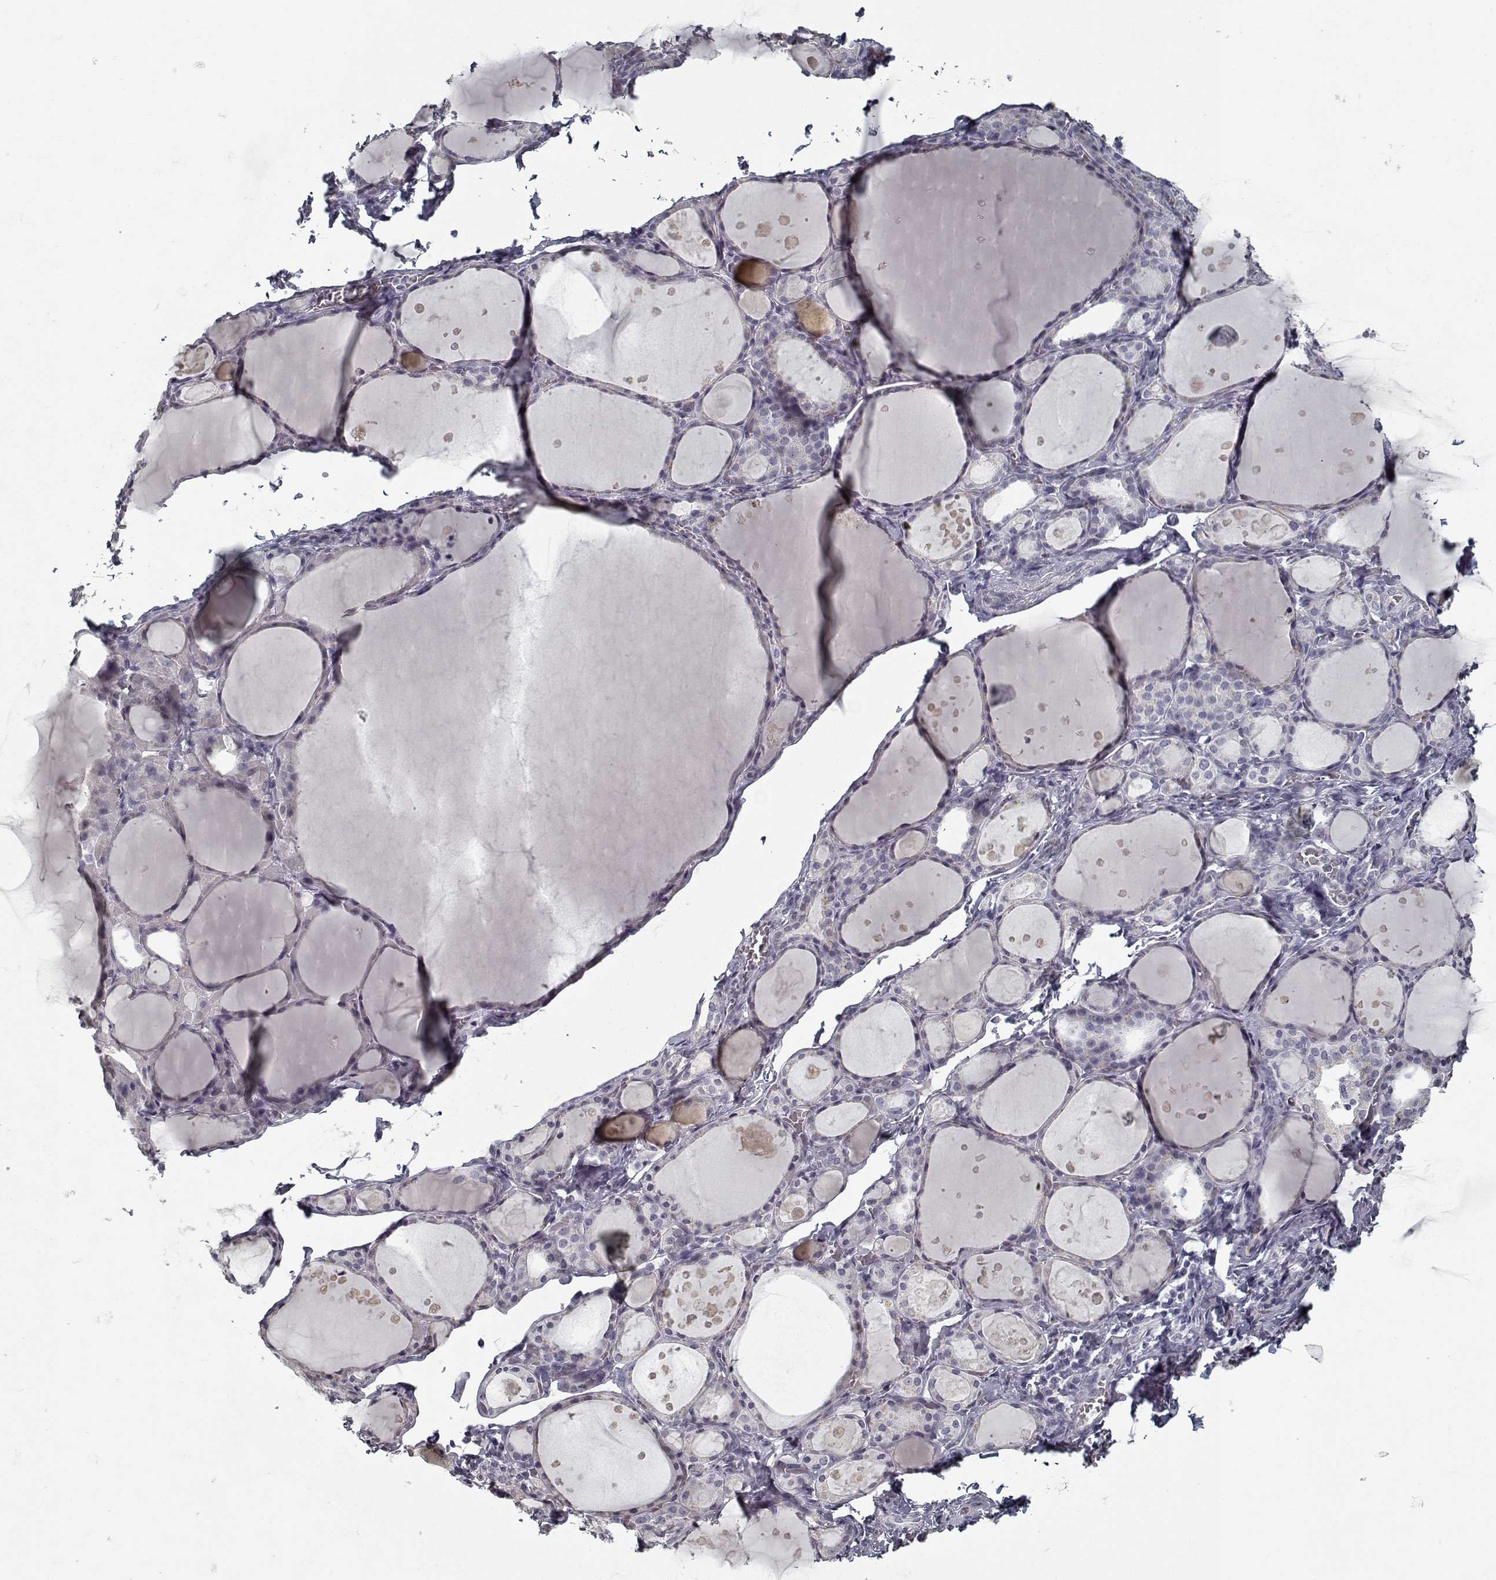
{"staining": {"intensity": "negative", "quantity": "none", "location": "none"}, "tissue": "thyroid gland", "cell_type": "Glandular cells", "image_type": "normal", "snomed": [{"axis": "morphology", "description": "Normal tissue, NOS"}, {"axis": "topography", "description": "Thyroid gland"}], "caption": "An immunohistochemistry (IHC) micrograph of unremarkable thyroid gland is shown. There is no staining in glandular cells of thyroid gland.", "gene": "GAD2", "patient": {"sex": "male", "age": 68}}